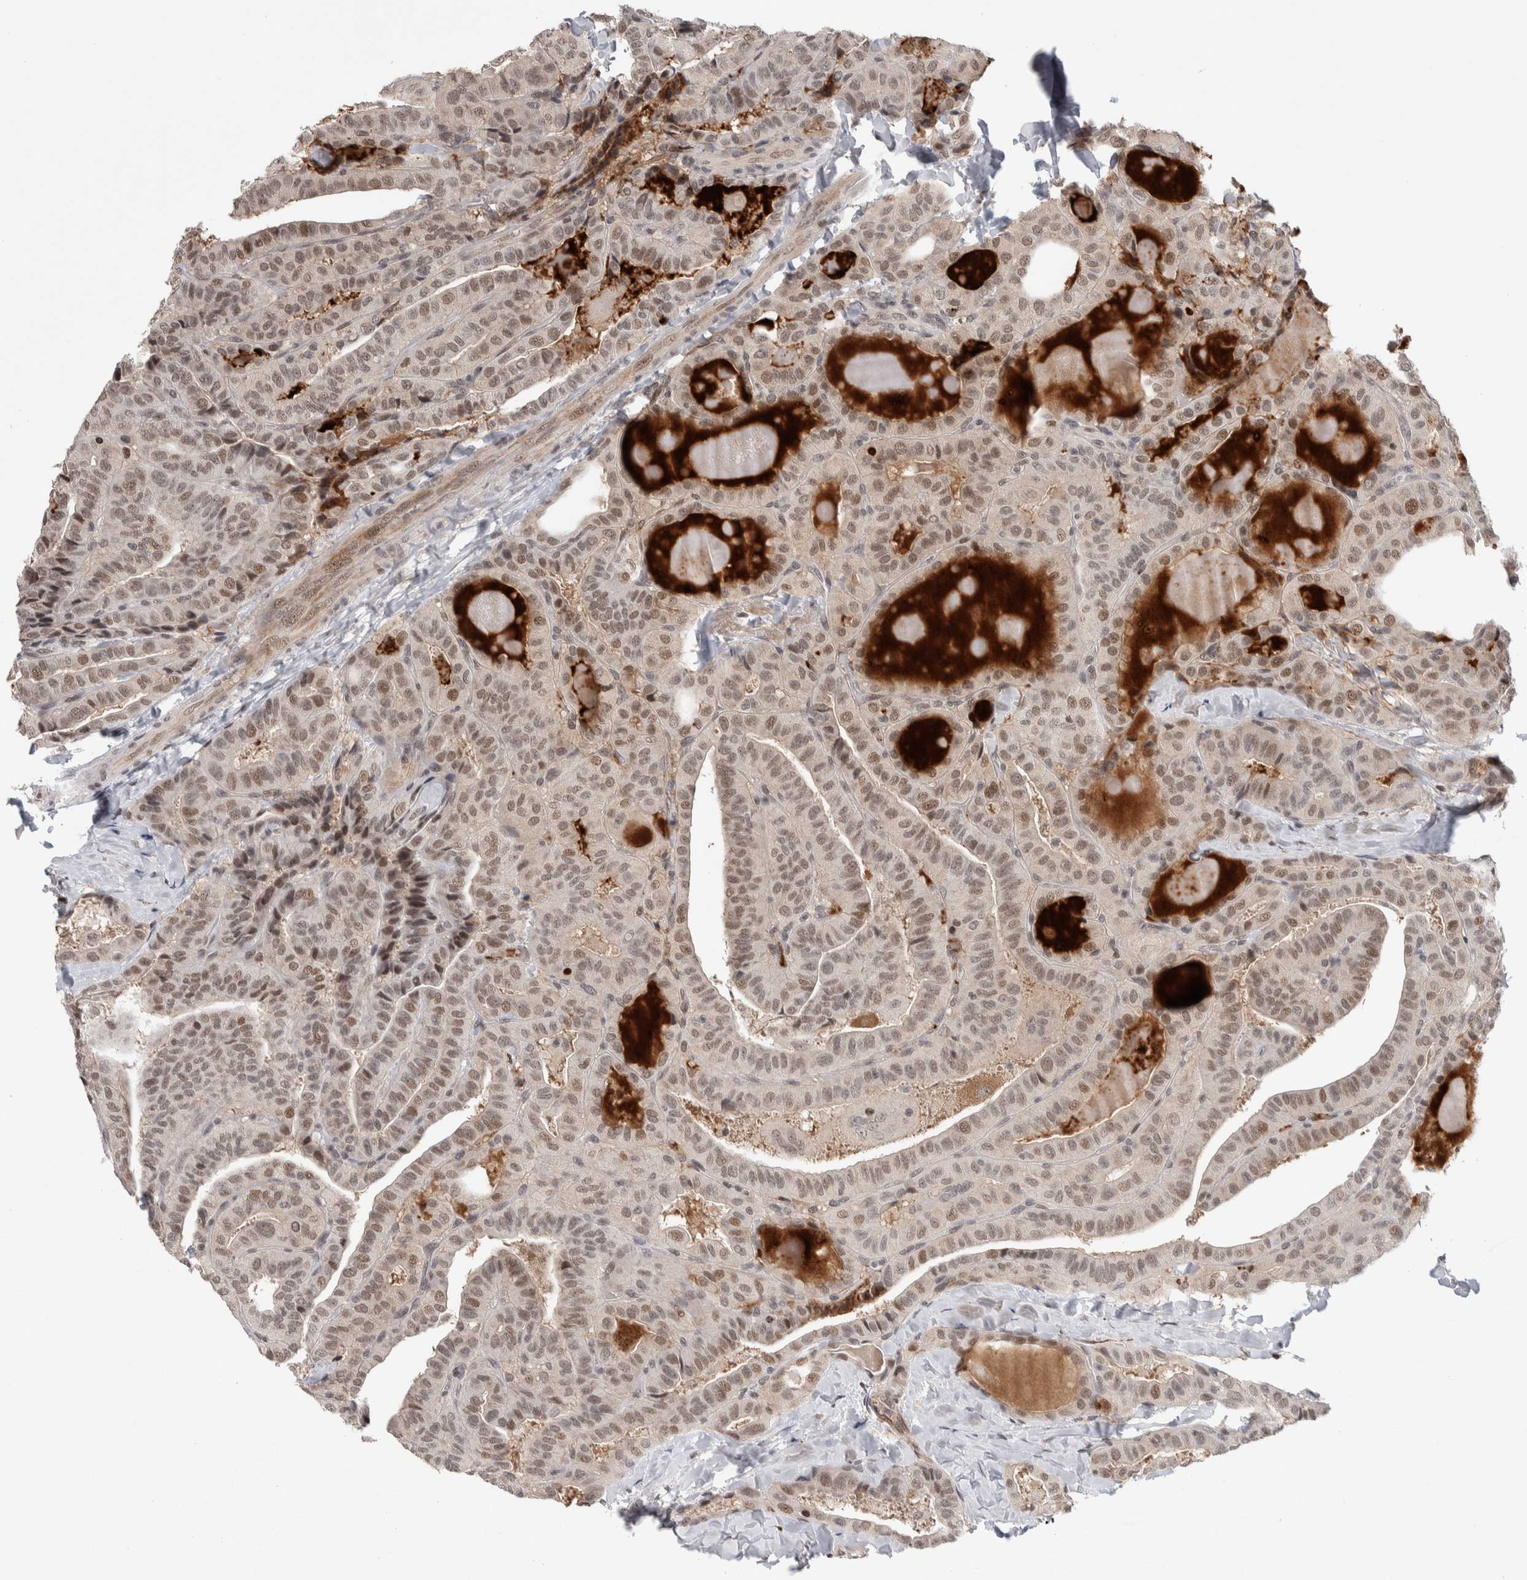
{"staining": {"intensity": "moderate", "quantity": ">75%", "location": "nuclear"}, "tissue": "thyroid cancer", "cell_type": "Tumor cells", "image_type": "cancer", "snomed": [{"axis": "morphology", "description": "Papillary adenocarcinoma, NOS"}, {"axis": "topography", "description": "Thyroid gland"}], "caption": "The micrograph displays staining of papillary adenocarcinoma (thyroid), revealing moderate nuclear protein staining (brown color) within tumor cells.", "gene": "ZSCAN21", "patient": {"sex": "male", "age": 77}}